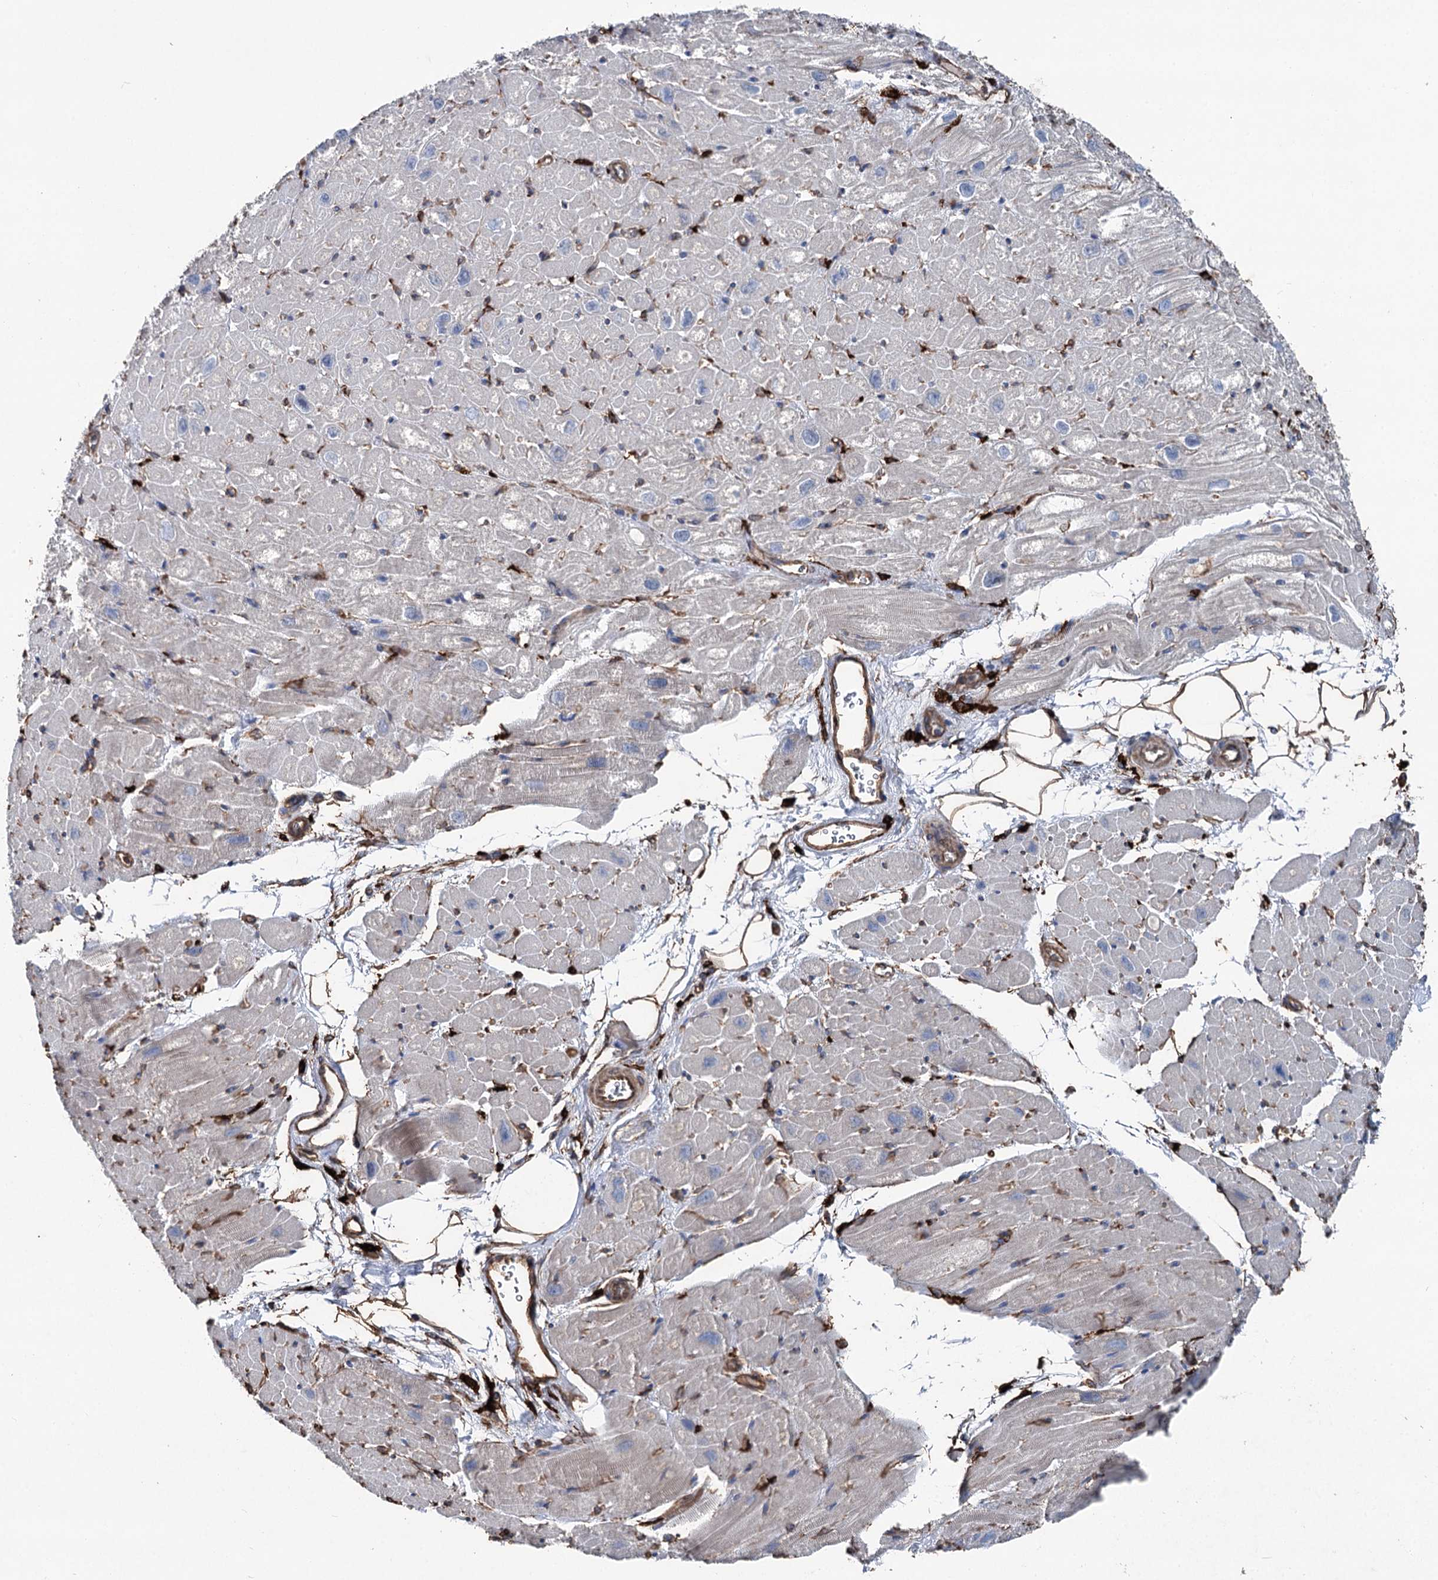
{"staining": {"intensity": "negative", "quantity": "none", "location": "none"}, "tissue": "heart muscle", "cell_type": "Cardiomyocytes", "image_type": "normal", "snomed": [{"axis": "morphology", "description": "Normal tissue, NOS"}, {"axis": "topography", "description": "Heart"}], "caption": "Cardiomyocytes are negative for brown protein staining in unremarkable heart muscle.", "gene": "CLEC4M", "patient": {"sex": "male", "age": 50}}